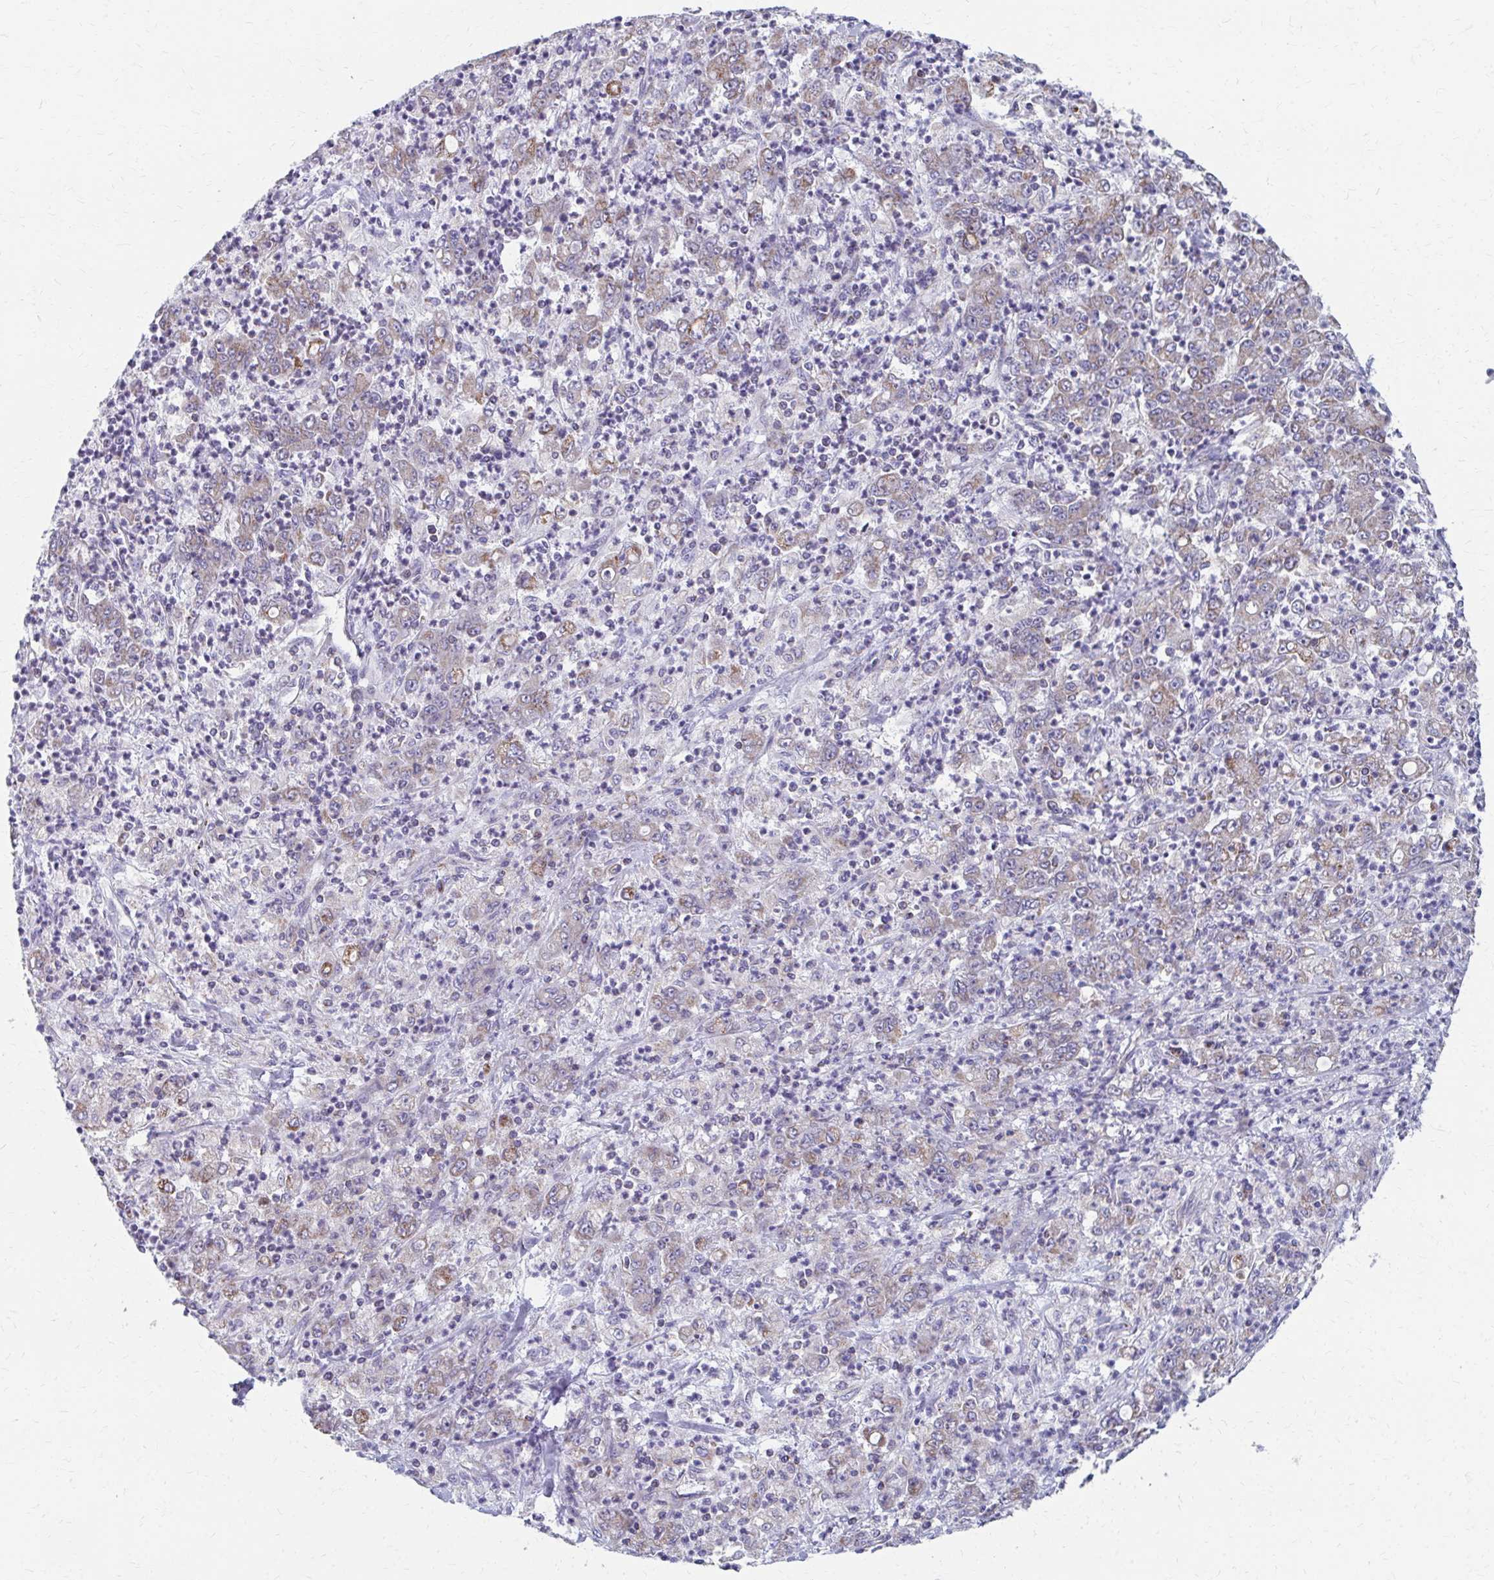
{"staining": {"intensity": "weak", "quantity": ">75%", "location": "cytoplasmic/membranous"}, "tissue": "stomach cancer", "cell_type": "Tumor cells", "image_type": "cancer", "snomed": [{"axis": "morphology", "description": "Adenocarcinoma, NOS"}, {"axis": "topography", "description": "Stomach, lower"}], "caption": "Adenocarcinoma (stomach) stained with immunohistochemistry (IHC) reveals weak cytoplasmic/membranous staining in about >75% of tumor cells.", "gene": "RCC1L", "patient": {"sex": "female", "age": 71}}